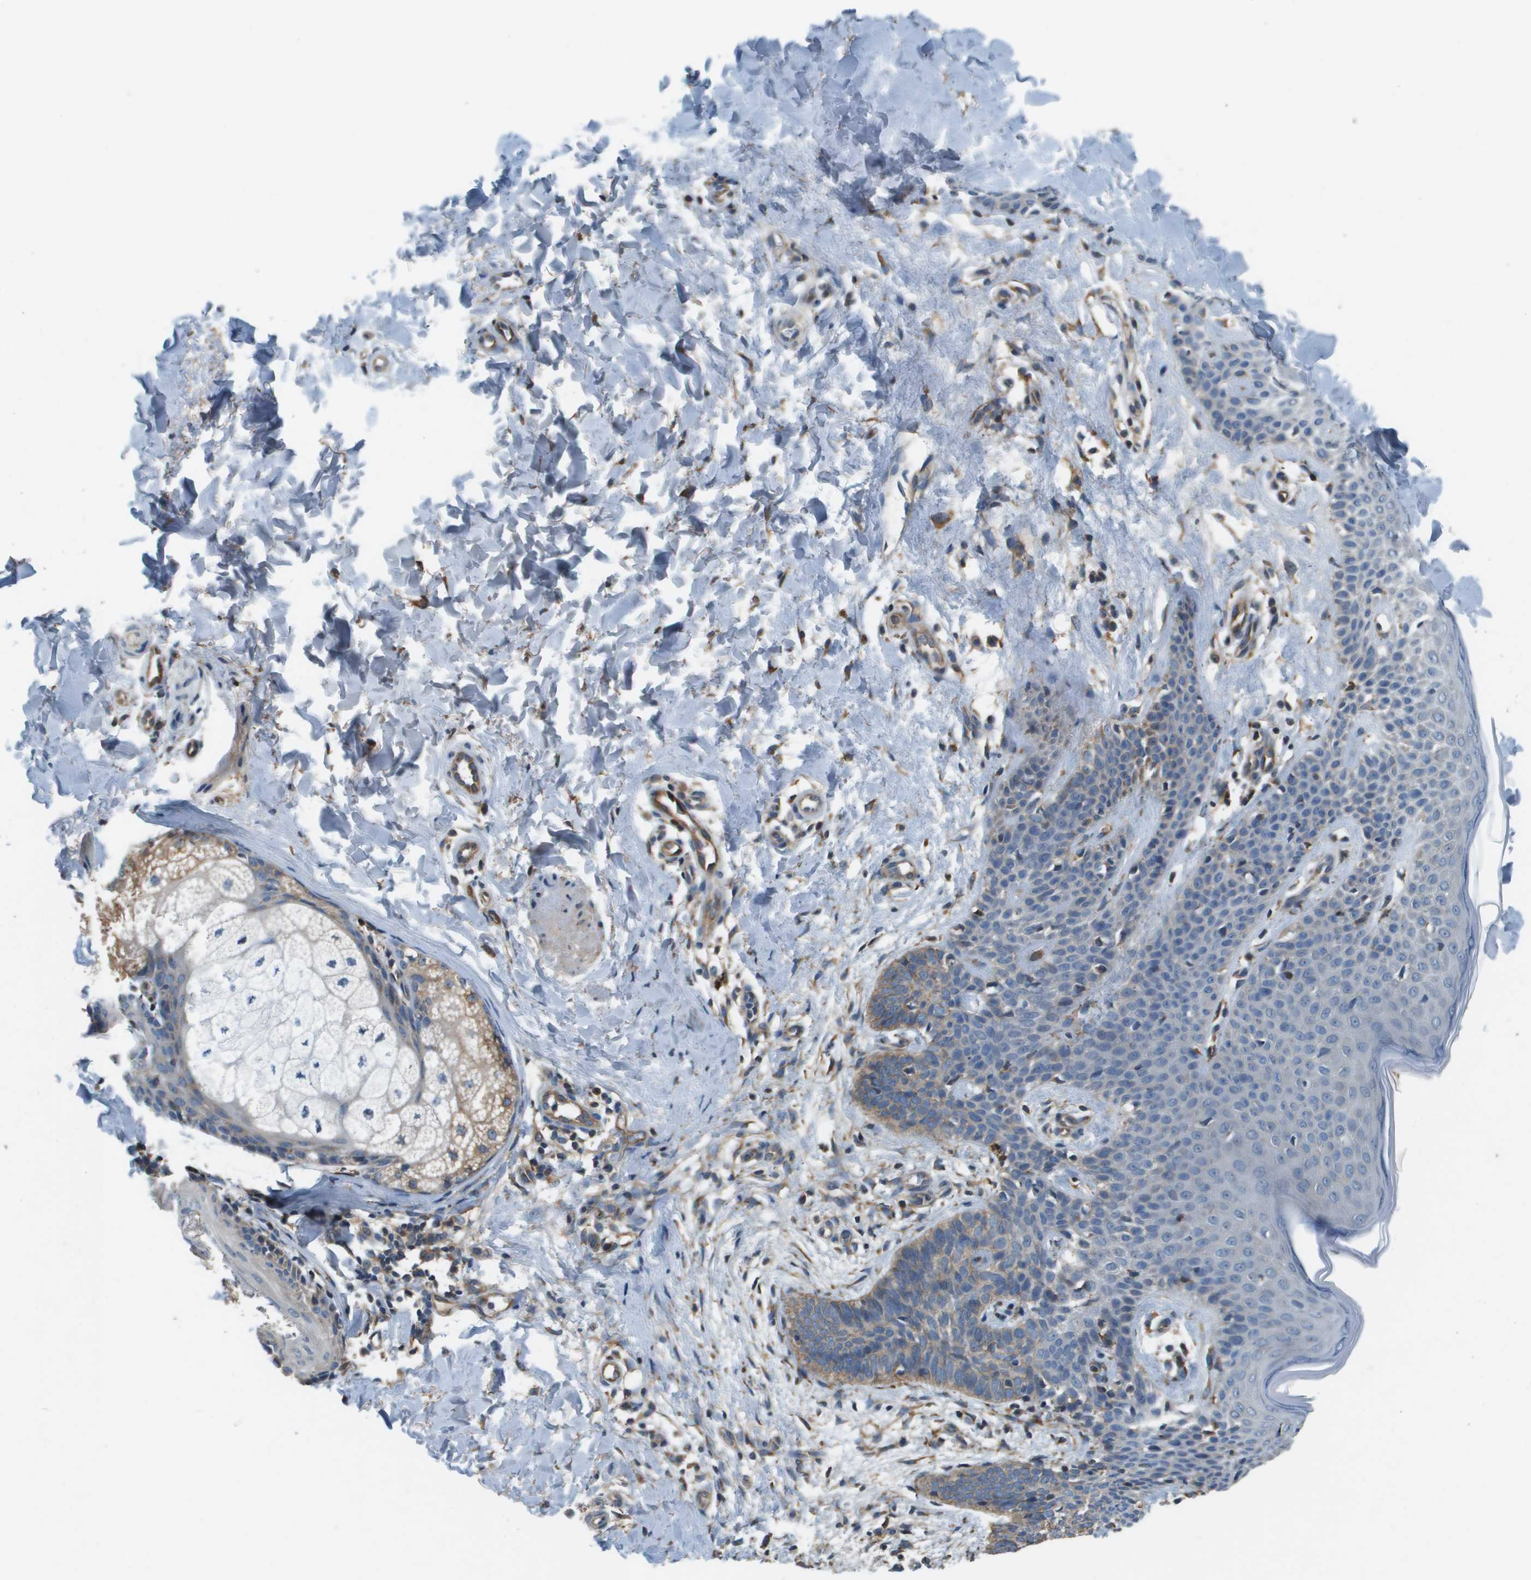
{"staining": {"intensity": "weak", "quantity": "<25%", "location": "cytoplasmic/membranous"}, "tissue": "skin cancer", "cell_type": "Tumor cells", "image_type": "cancer", "snomed": [{"axis": "morphology", "description": "Basal cell carcinoma"}, {"axis": "topography", "description": "Skin"}], "caption": "An immunohistochemistry photomicrograph of basal cell carcinoma (skin) is shown. There is no staining in tumor cells of basal cell carcinoma (skin). (DAB (3,3'-diaminobenzidine) immunohistochemistry with hematoxylin counter stain).", "gene": "SAMSN1", "patient": {"sex": "male", "age": 60}}